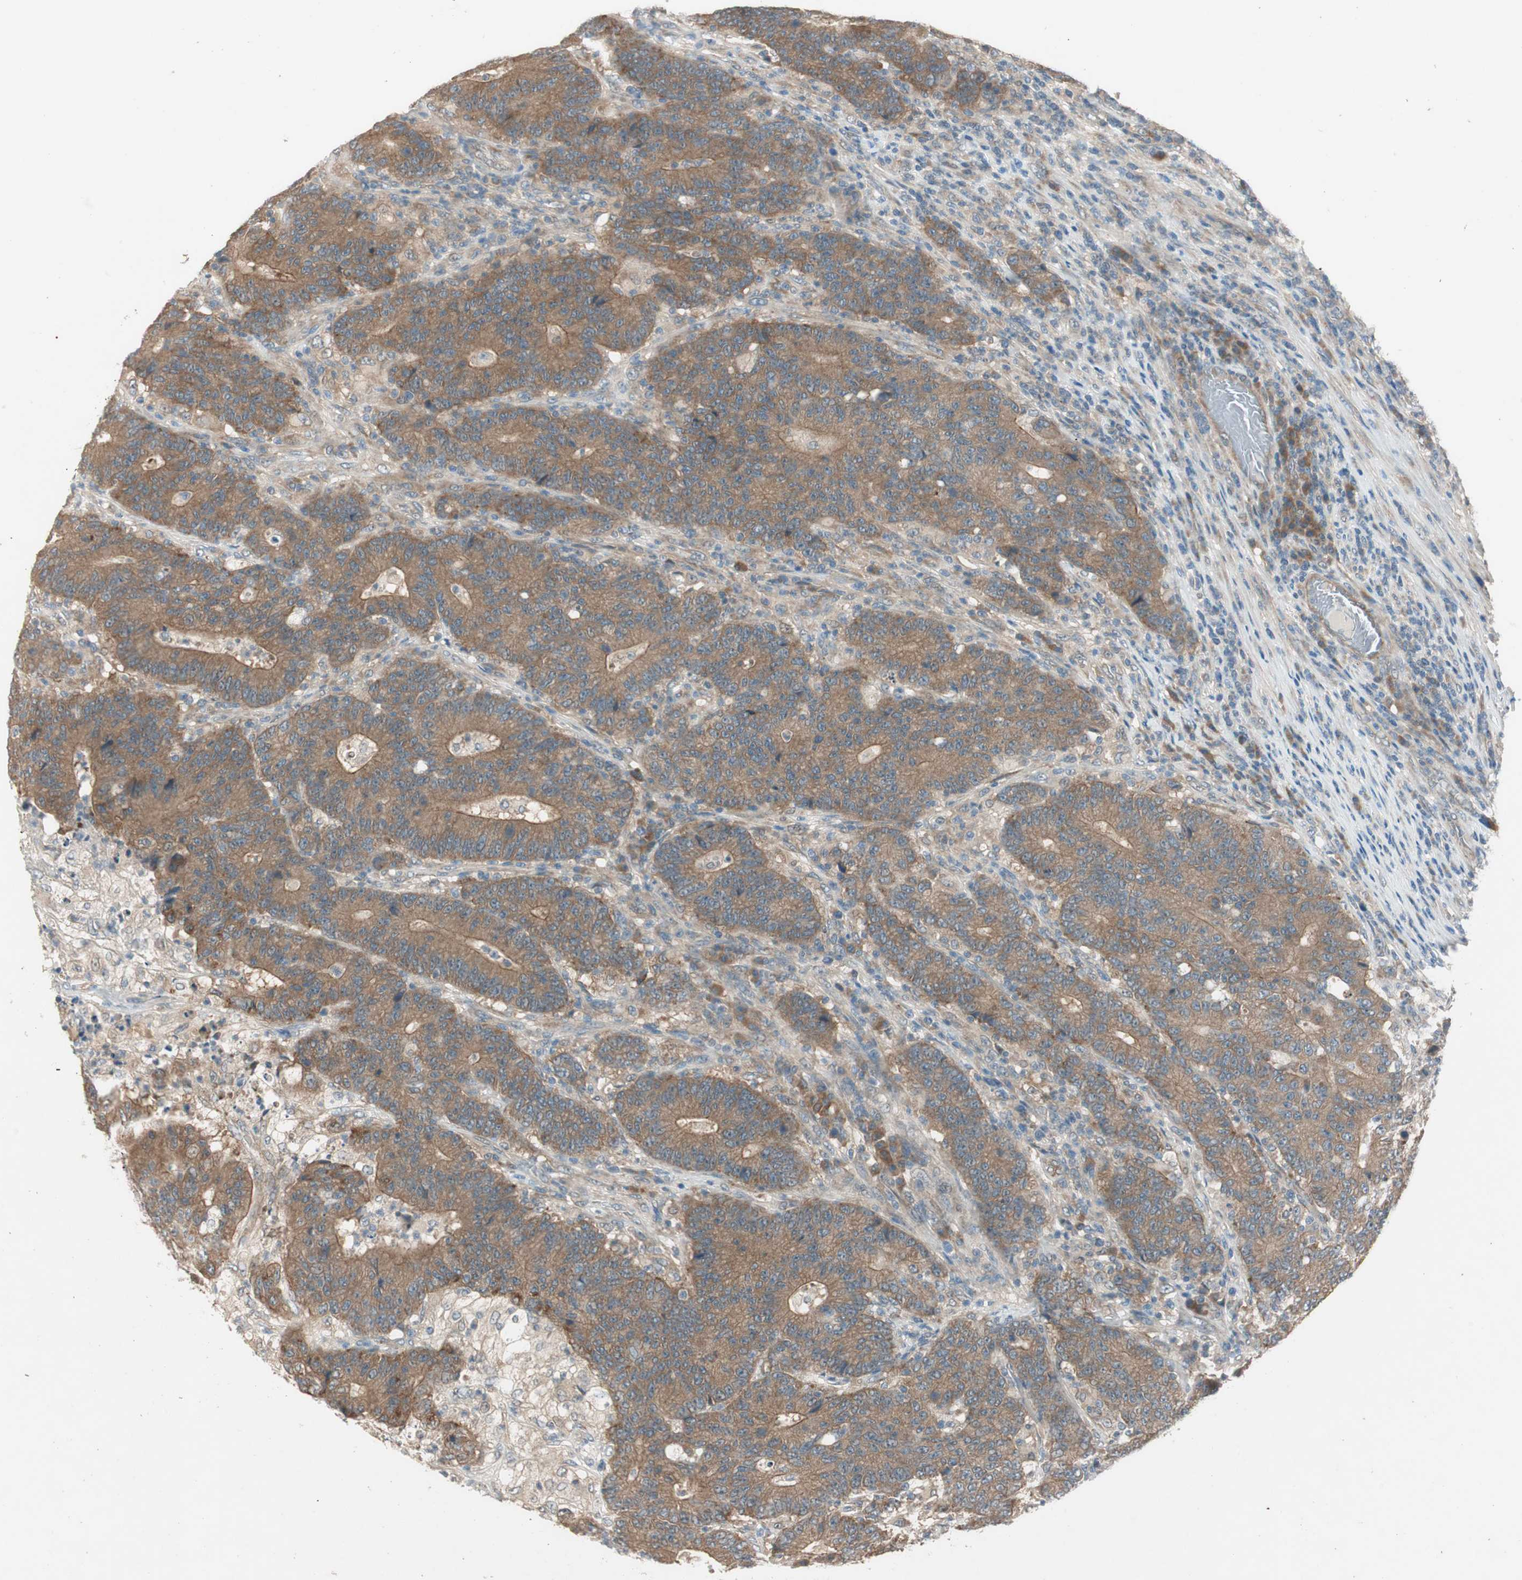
{"staining": {"intensity": "moderate", "quantity": ">75%", "location": "cytoplasmic/membranous"}, "tissue": "colorectal cancer", "cell_type": "Tumor cells", "image_type": "cancer", "snomed": [{"axis": "morphology", "description": "Normal tissue, NOS"}, {"axis": "morphology", "description": "Adenocarcinoma, NOS"}, {"axis": "topography", "description": "Colon"}], "caption": "This is an image of IHC staining of colorectal adenocarcinoma, which shows moderate expression in the cytoplasmic/membranous of tumor cells.", "gene": "NCLN", "patient": {"sex": "female", "age": 75}}